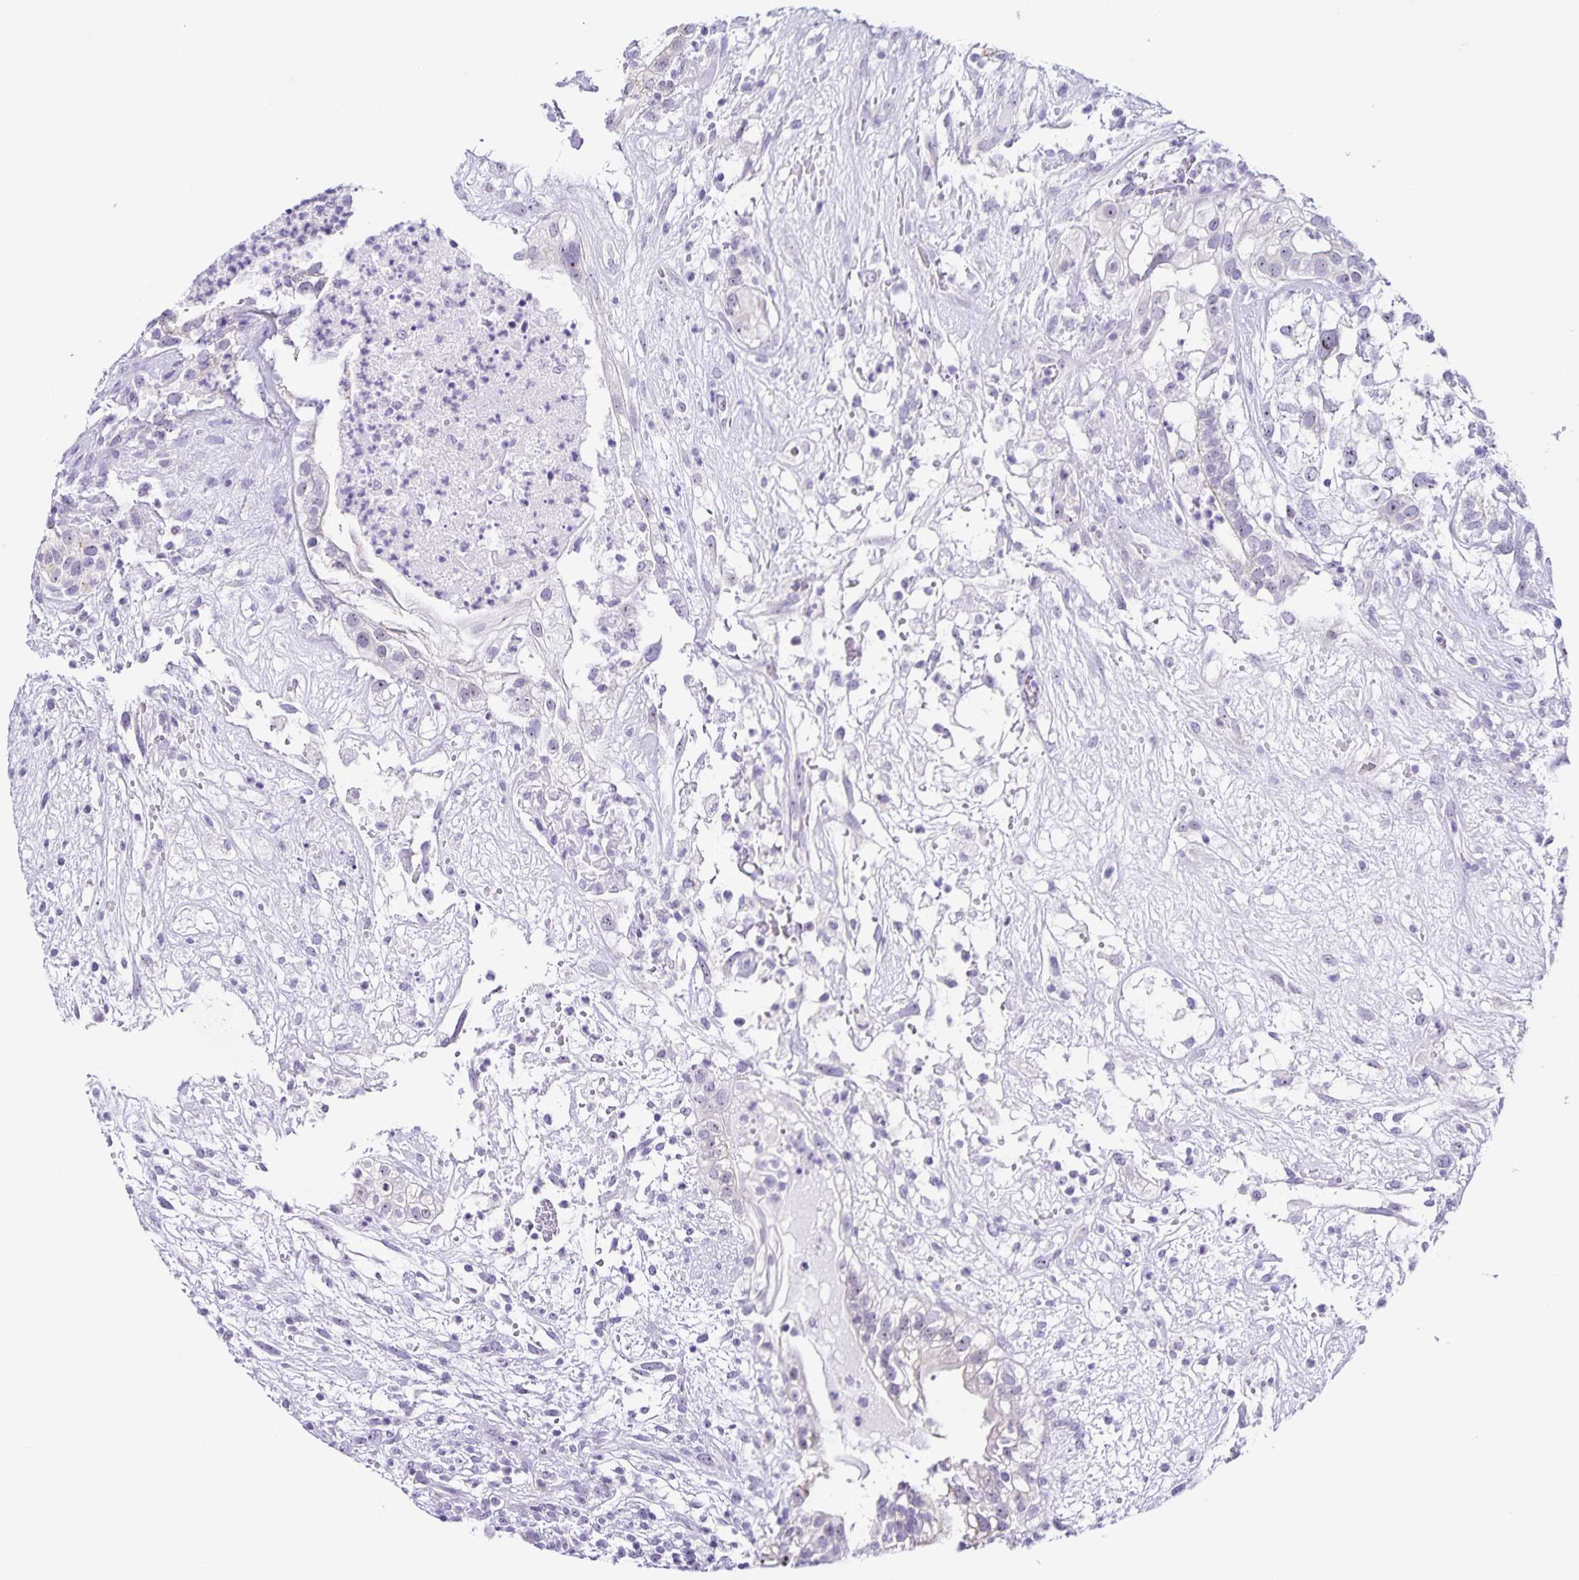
{"staining": {"intensity": "negative", "quantity": "none", "location": "none"}, "tissue": "testis cancer", "cell_type": "Tumor cells", "image_type": "cancer", "snomed": [{"axis": "morphology", "description": "Seminoma, NOS"}, {"axis": "morphology", "description": "Carcinoma, Embryonal, NOS"}, {"axis": "topography", "description": "Testis"}], "caption": "A photomicrograph of human testis cancer (seminoma) is negative for staining in tumor cells.", "gene": "FAM170A", "patient": {"sex": "male", "age": 41}}